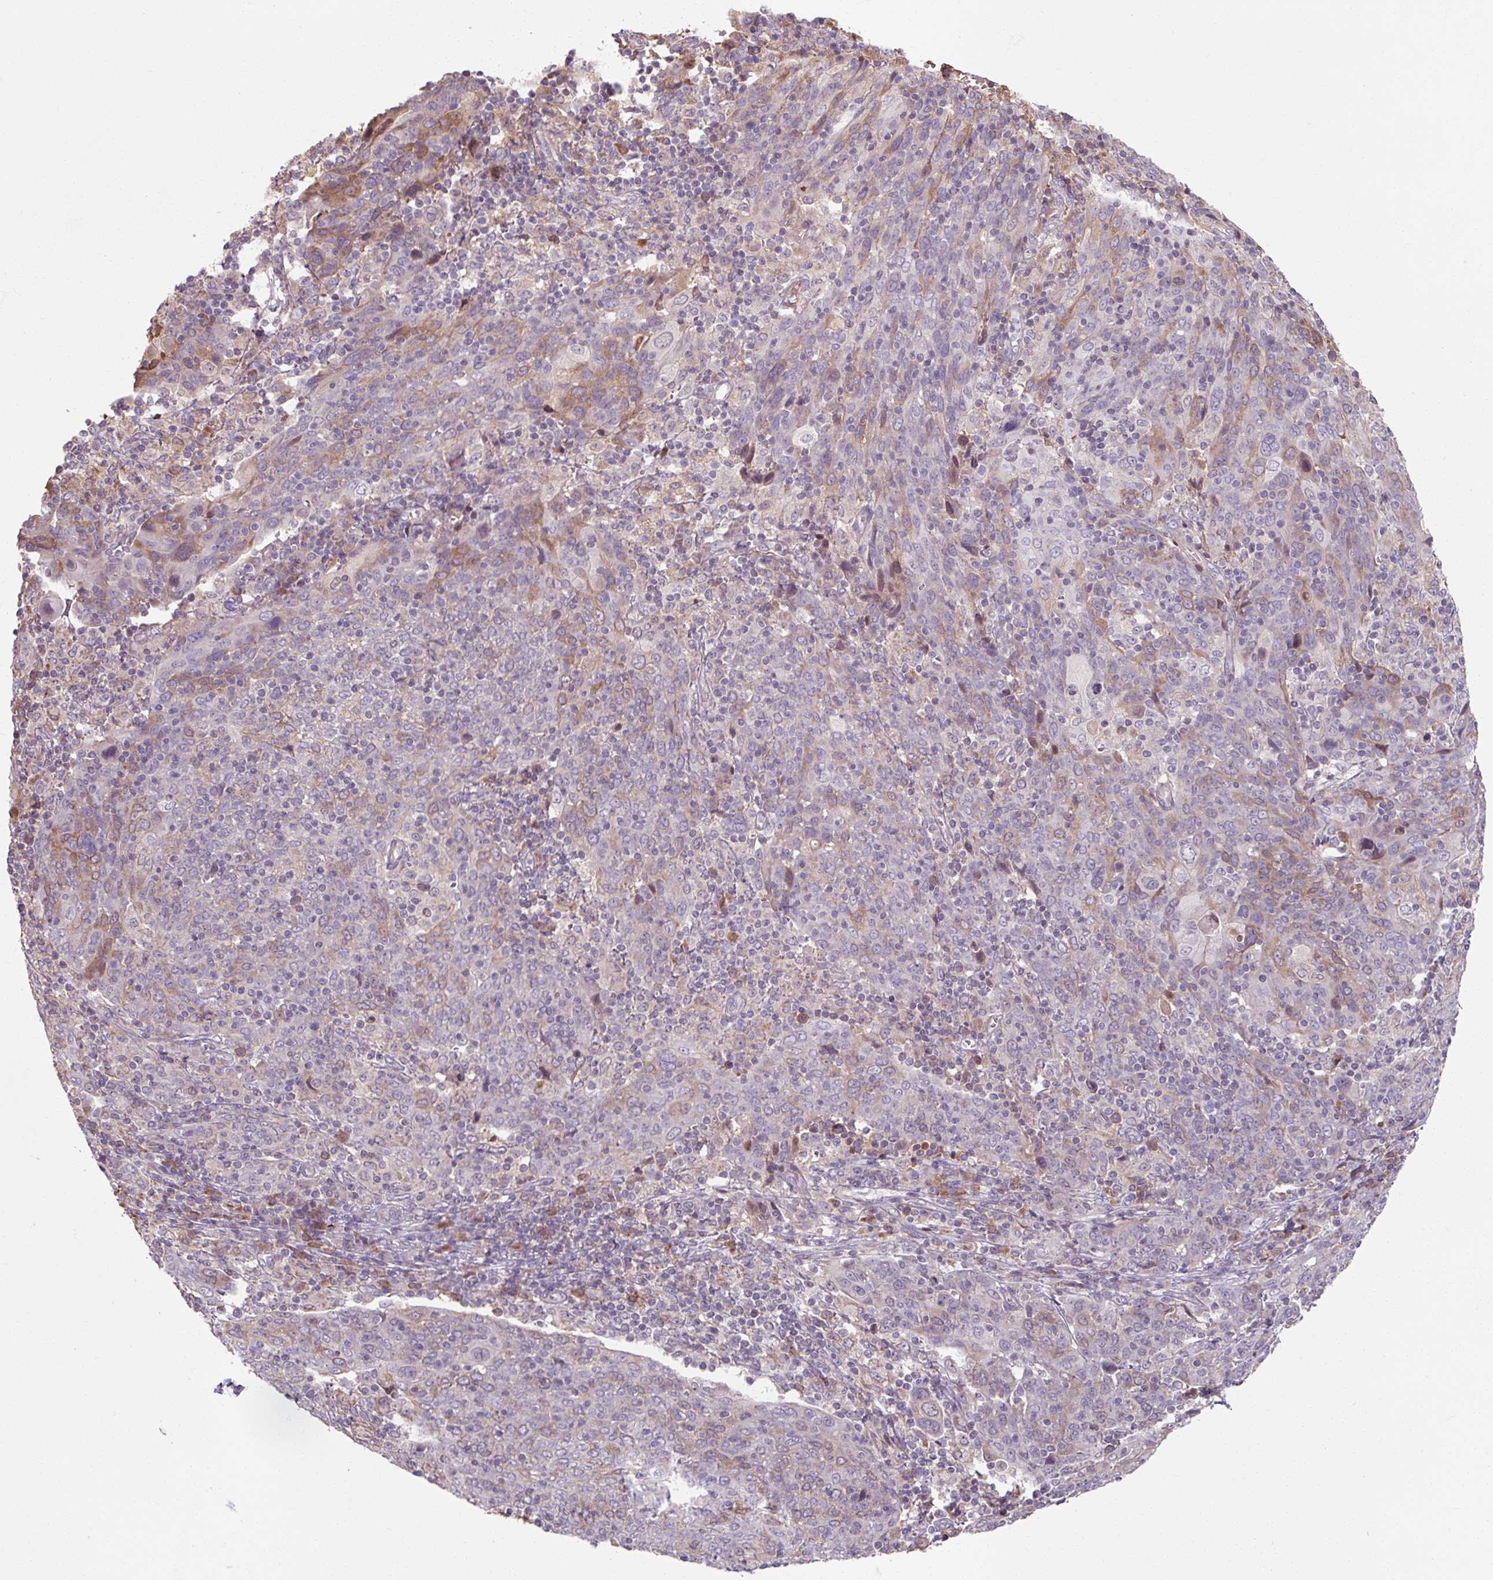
{"staining": {"intensity": "weak", "quantity": "<25%", "location": "cytoplasmic/membranous"}, "tissue": "cervical cancer", "cell_type": "Tumor cells", "image_type": "cancer", "snomed": [{"axis": "morphology", "description": "Squamous cell carcinoma, NOS"}, {"axis": "topography", "description": "Cervix"}], "caption": "Immunohistochemistry (IHC) photomicrograph of neoplastic tissue: human cervical cancer (squamous cell carcinoma) stained with DAB (3,3'-diaminobenzidine) exhibits no significant protein positivity in tumor cells.", "gene": "TSEN54", "patient": {"sex": "female", "age": 67}}